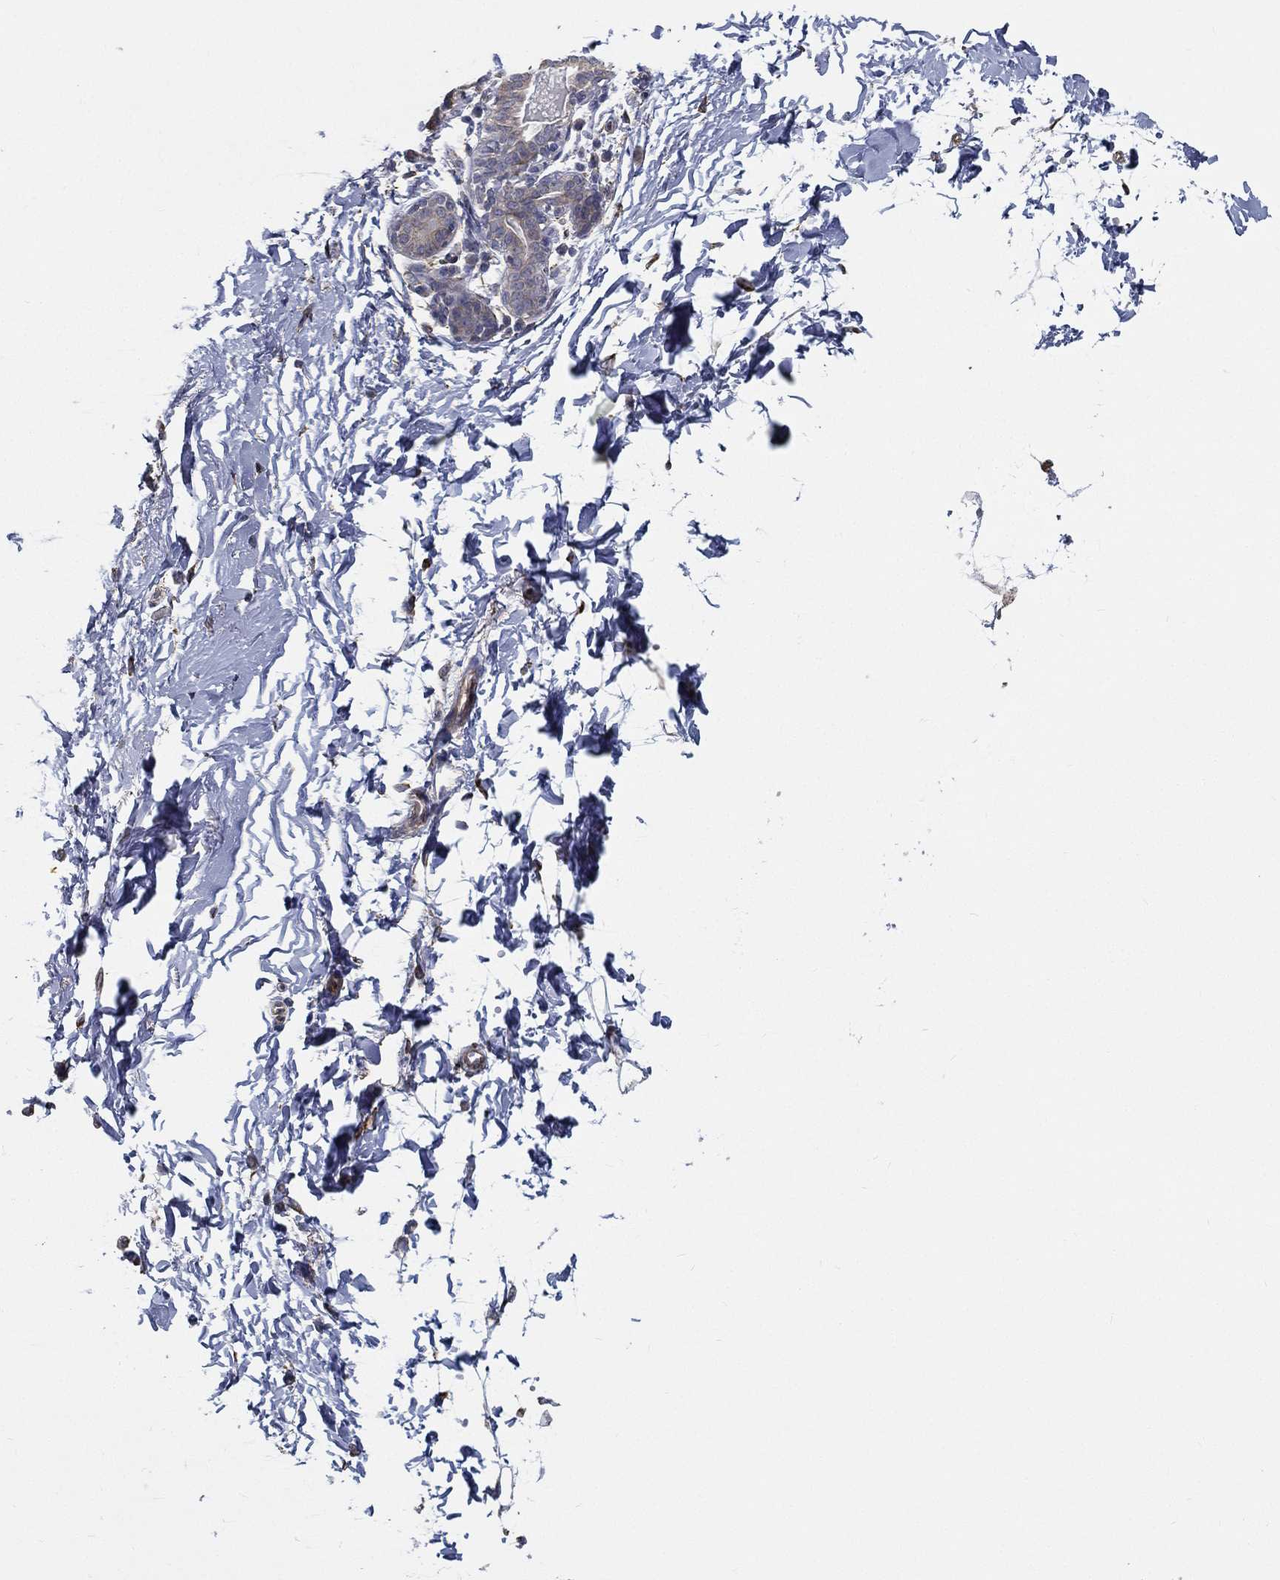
{"staining": {"intensity": "weak", "quantity": "25%-75%", "location": "cytoplasmic/membranous"}, "tissue": "breast", "cell_type": "Glandular cells", "image_type": "normal", "snomed": [{"axis": "morphology", "description": "Normal tissue, NOS"}, {"axis": "topography", "description": "Breast"}], "caption": "Brown immunohistochemical staining in unremarkable human breast demonstrates weak cytoplasmic/membranous expression in approximately 25%-75% of glandular cells. (IHC, brightfield microscopy, high magnification).", "gene": "LRRC56", "patient": {"sex": "female", "age": 37}}